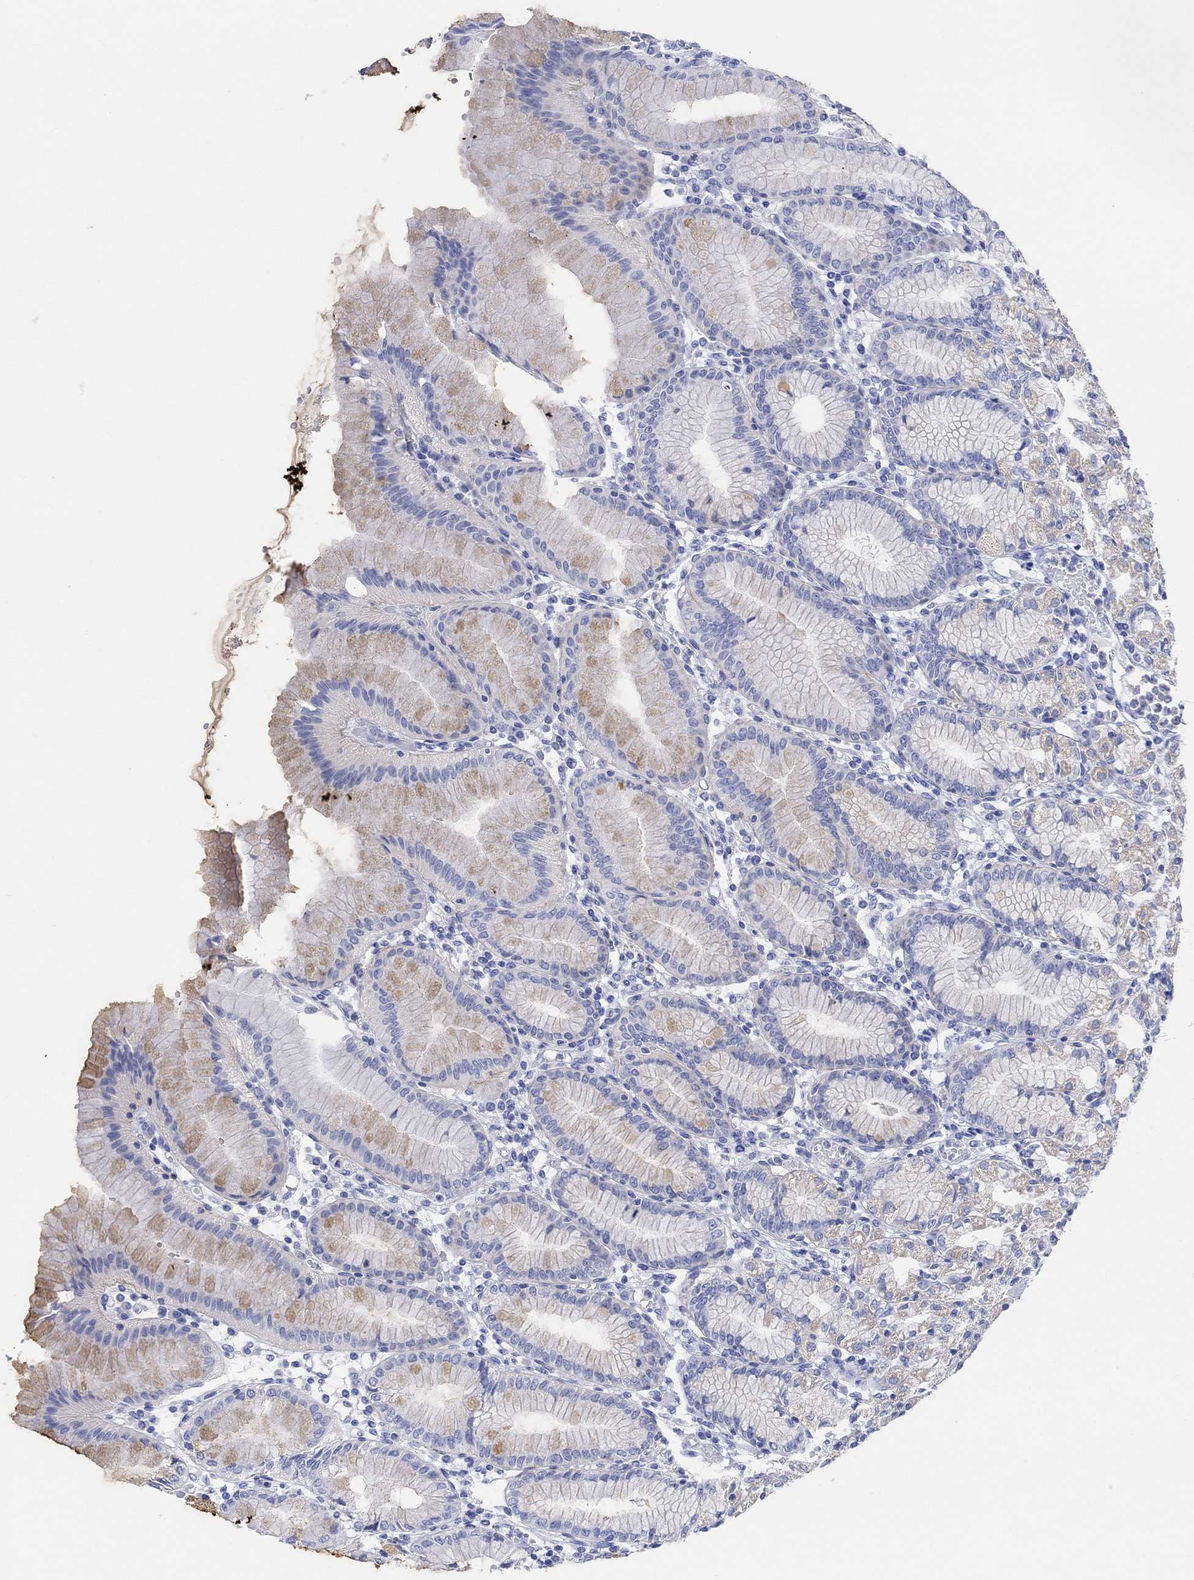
{"staining": {"intensity": "moderate", "quantity": "<25%", "location": "cytoplasmic/membranous"}, "tissue": "stomach", "cell_type": "Glandular cells", "image_type": "normal", "snomed": [{"axis": "morphology", "description": "Normal tissue, NOS"}, {"axis": "topography", "description": "Skeletal muscle"}, {"axis": "topography", "description": "Stomach"}], "caption": "Human stomach stained for a protein (brown) shows moderate cytoplasmic/membranous positive staining in about <25% of glandular cells.", "gene": "REEP6", "patient": {"sex": "female", "age": 57}}